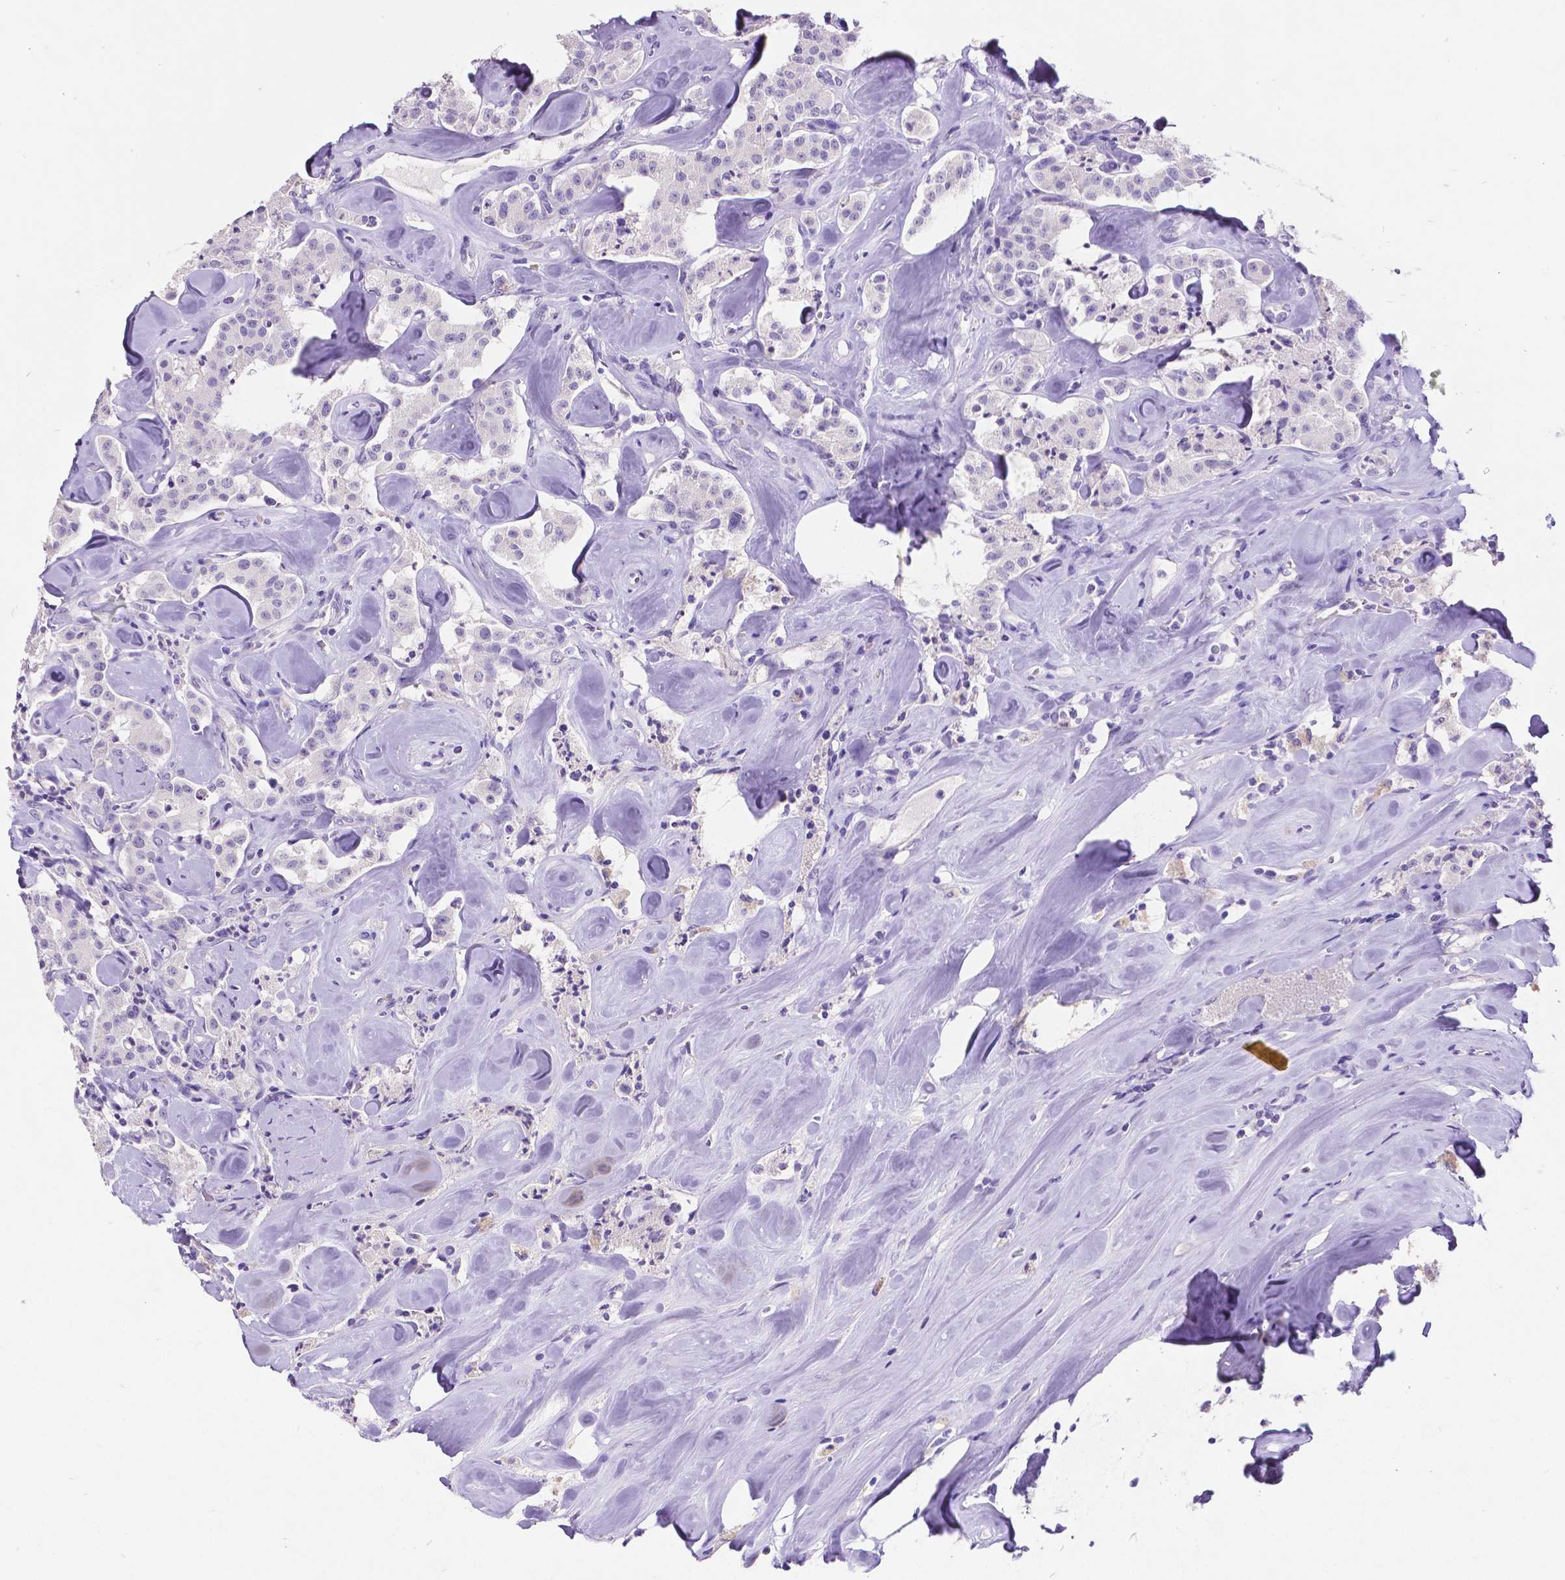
{"staining": {"intensity": "negative", "quantity": "none", "location": "none"}, "tissue": "carcinoid", "cell_type": "Tumor cells", "image_type": "cancer", "snomed": [{"axis": "morphology", "description": "Carcinoid, malignant, NOS"}, {"axis": "topography", "description": "Pancreas"}], "caption": "Immunohistochemistry of human malignant carcinoid demonstrates no positivity in tumor cells.", "gene": "SATB2", "patient": {"sex": "male", "age": 41}}